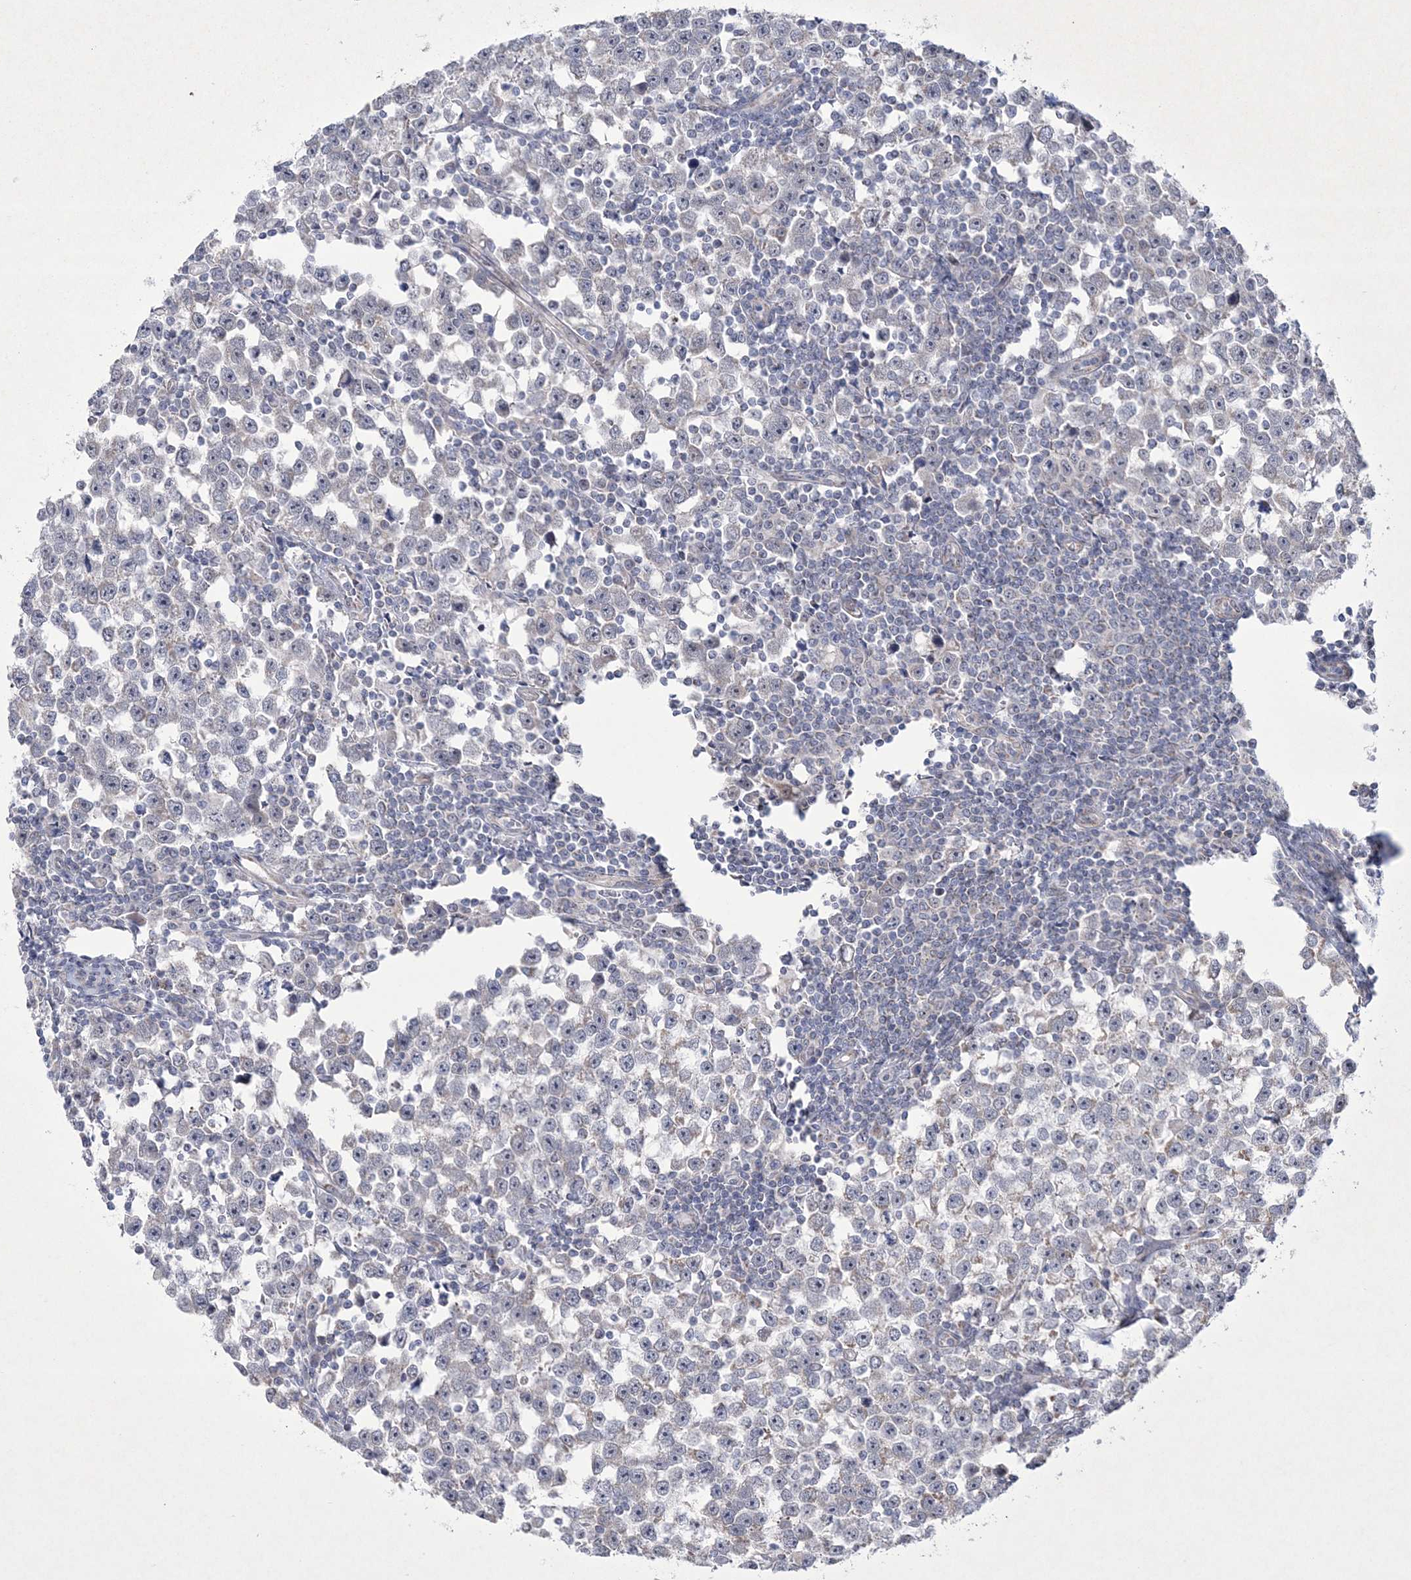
{"staining": {"intensity": "weak", "quantity": "<25%", "location": "cytoplasmic/membranous"}, "tissue": "testis cancer", "cell_type": "Tumor cells", "image_type": "cancer", "snomed": [{"axis": "morphology", "description": "Normal tissue, NOS"}, {"axis": "morphology", "description": "Seminoma, NOS"}, {"axis": "topography", "description": "Testis"}], "caption": "Image shows no protein positivity in tumor cells of testis cancer tissue.", "gene": "CES4A", "patient": {"sex": "male", "age": 43}}